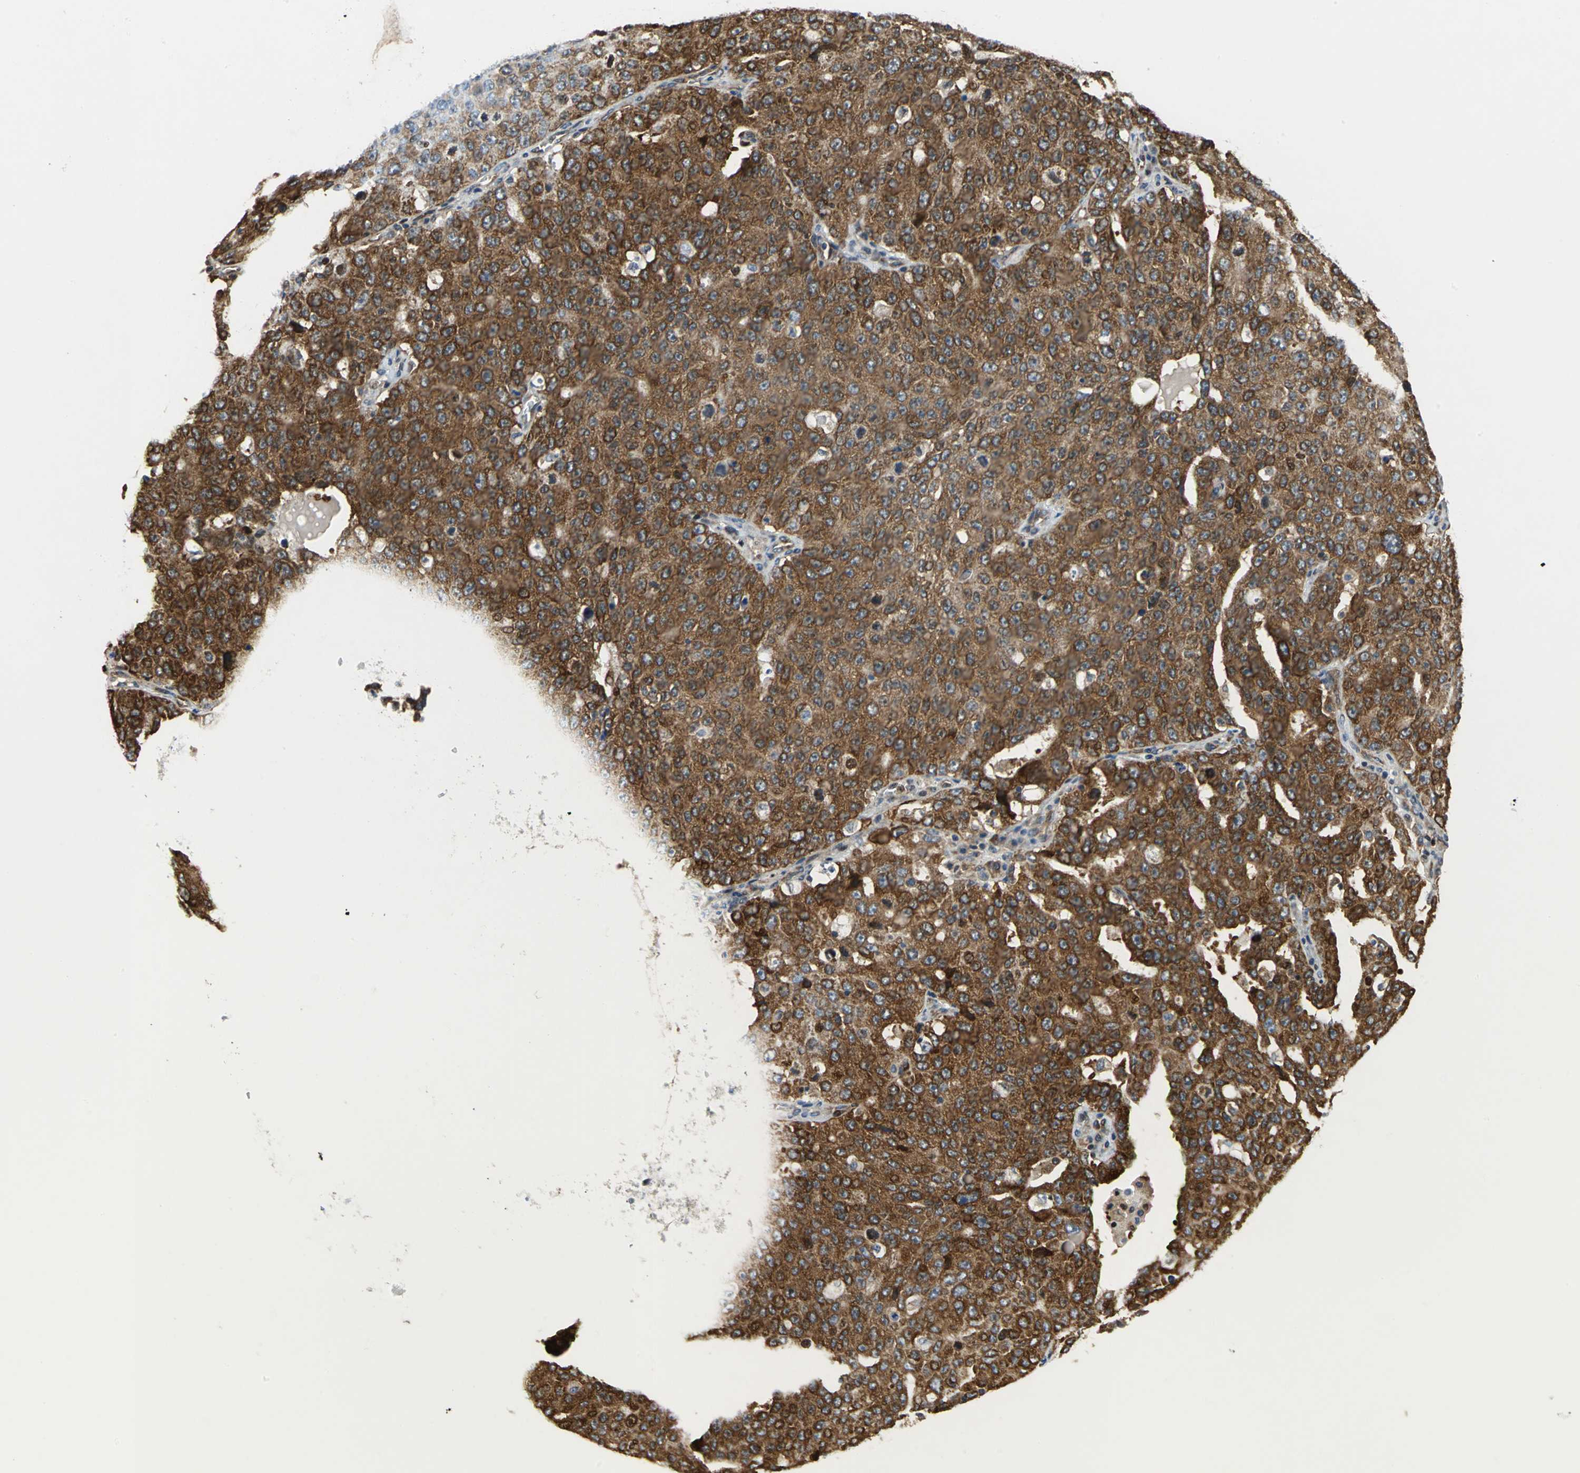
{"staining": {"intensity": "strong", "quantity": ">75%", "location": "cytoplasmic/membranous"}, "tissue": "ovarian cancer", "cell_type": "Tumor cells", "image_type": "cancer", "snomed": [{"axis": "morphology", "description": "Carcinoma, endometroid"}, {"axis": "topography", "description": "Ovary"}], "caption": "A high-resolution photomicrograph shows immunohistochemistry staining of ovarian cancer, which demonstrates strong cytoplasmic/membranous expression in about >75% of tumor cells.", "gene": "YBX1", "patient": {"sex": "female", "age": 62}}